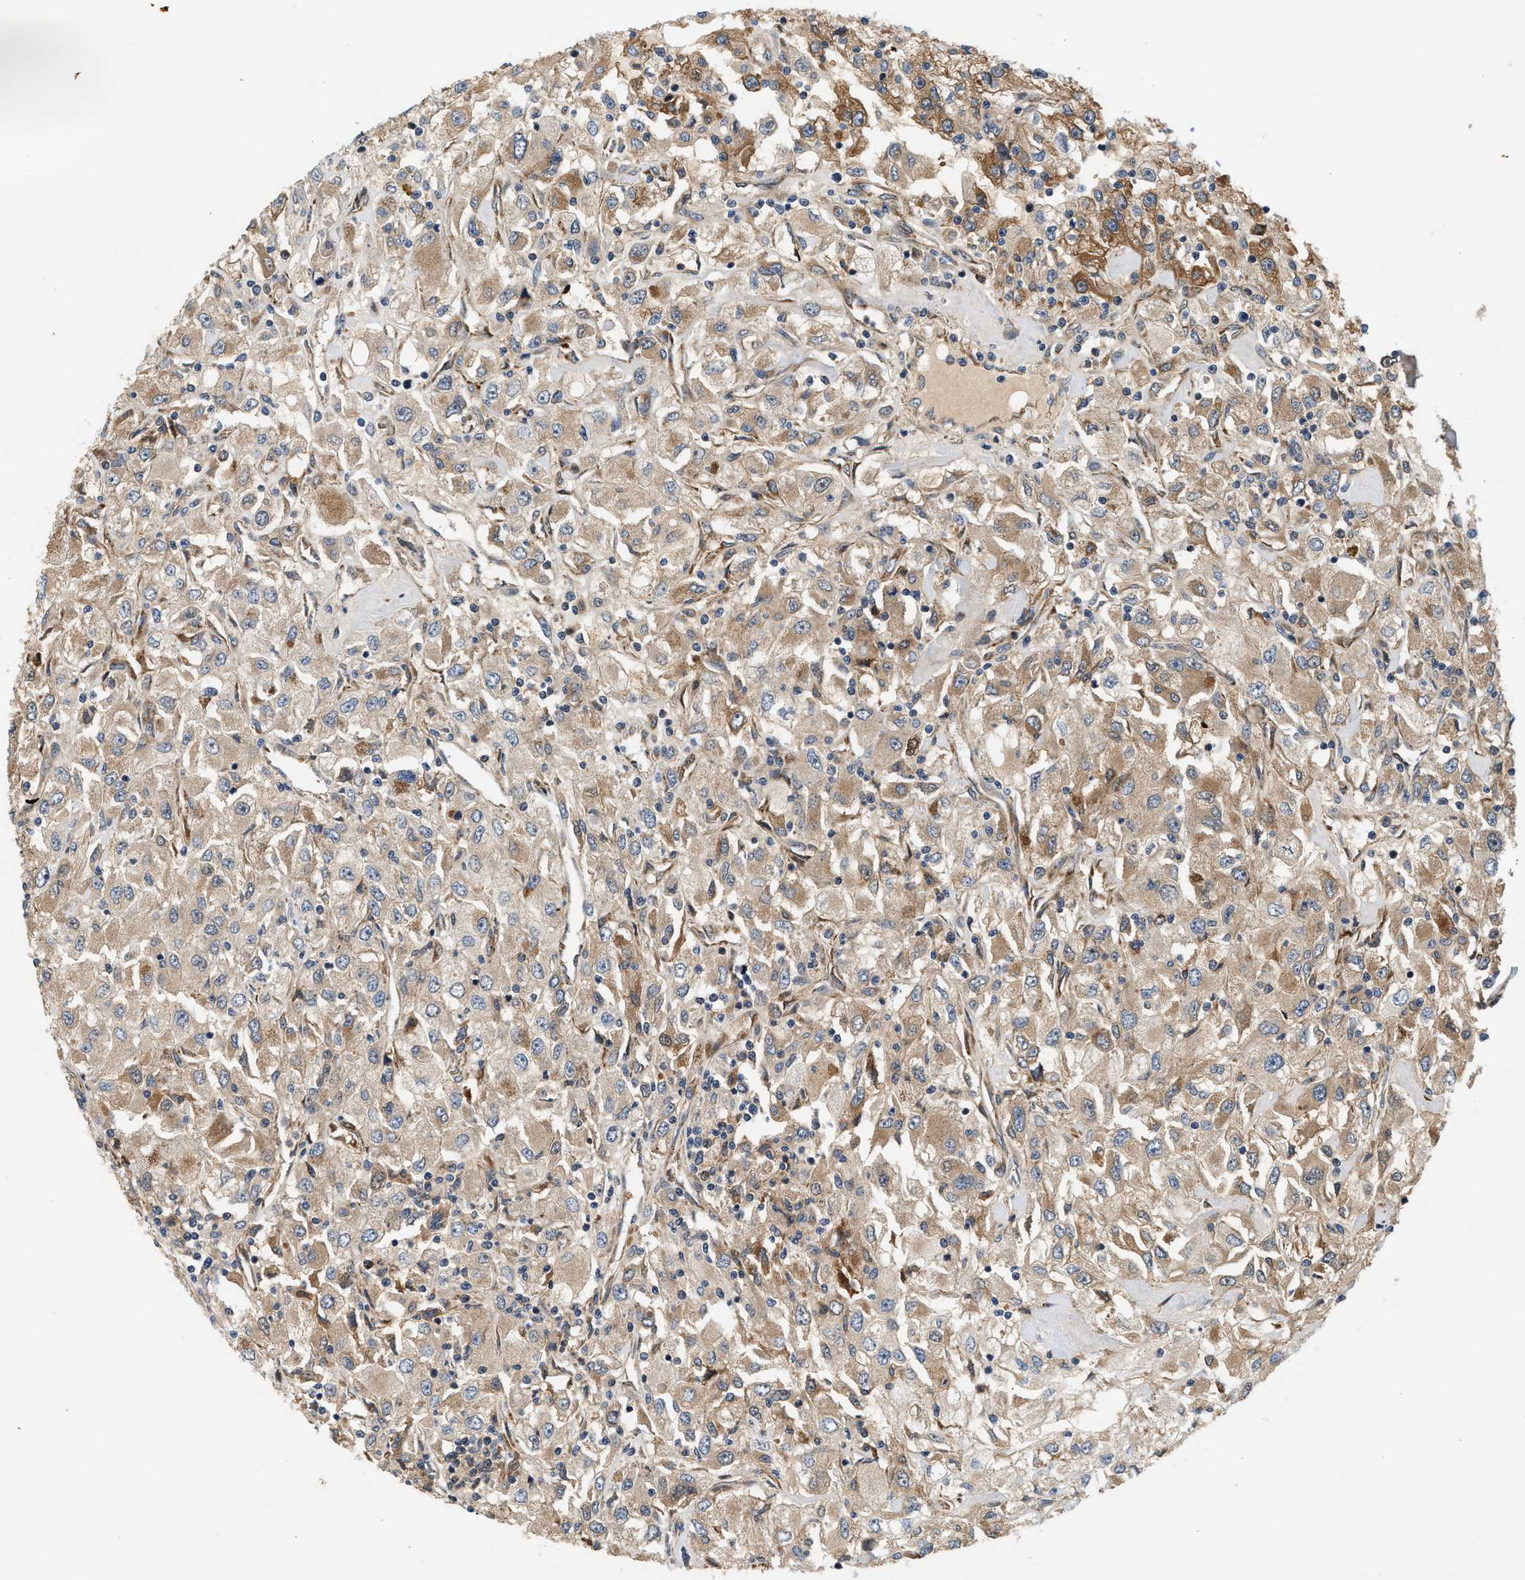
{"staining": {"intensity": "weak", "quantity": ">75%", "location": "cytoplasmic/membranous"}, "tissue": "renal cancer", "cell_type": "Tumor cells", "image_type": "cancer", "snomed": [{"axis": "morphology", "description": "Adenocarcinoma, NOS"}, {"axis": "topography", "description": "Kidney"}], "caption": "Immunohistochemical staining of human adenocarcinoma (renal) demonstrates weak cytoplasmic/membranous protein positivity in approximately >75% of tumor cells.", "gene": "FAM78A", "patient": {"sex": "female", "age": 52}}